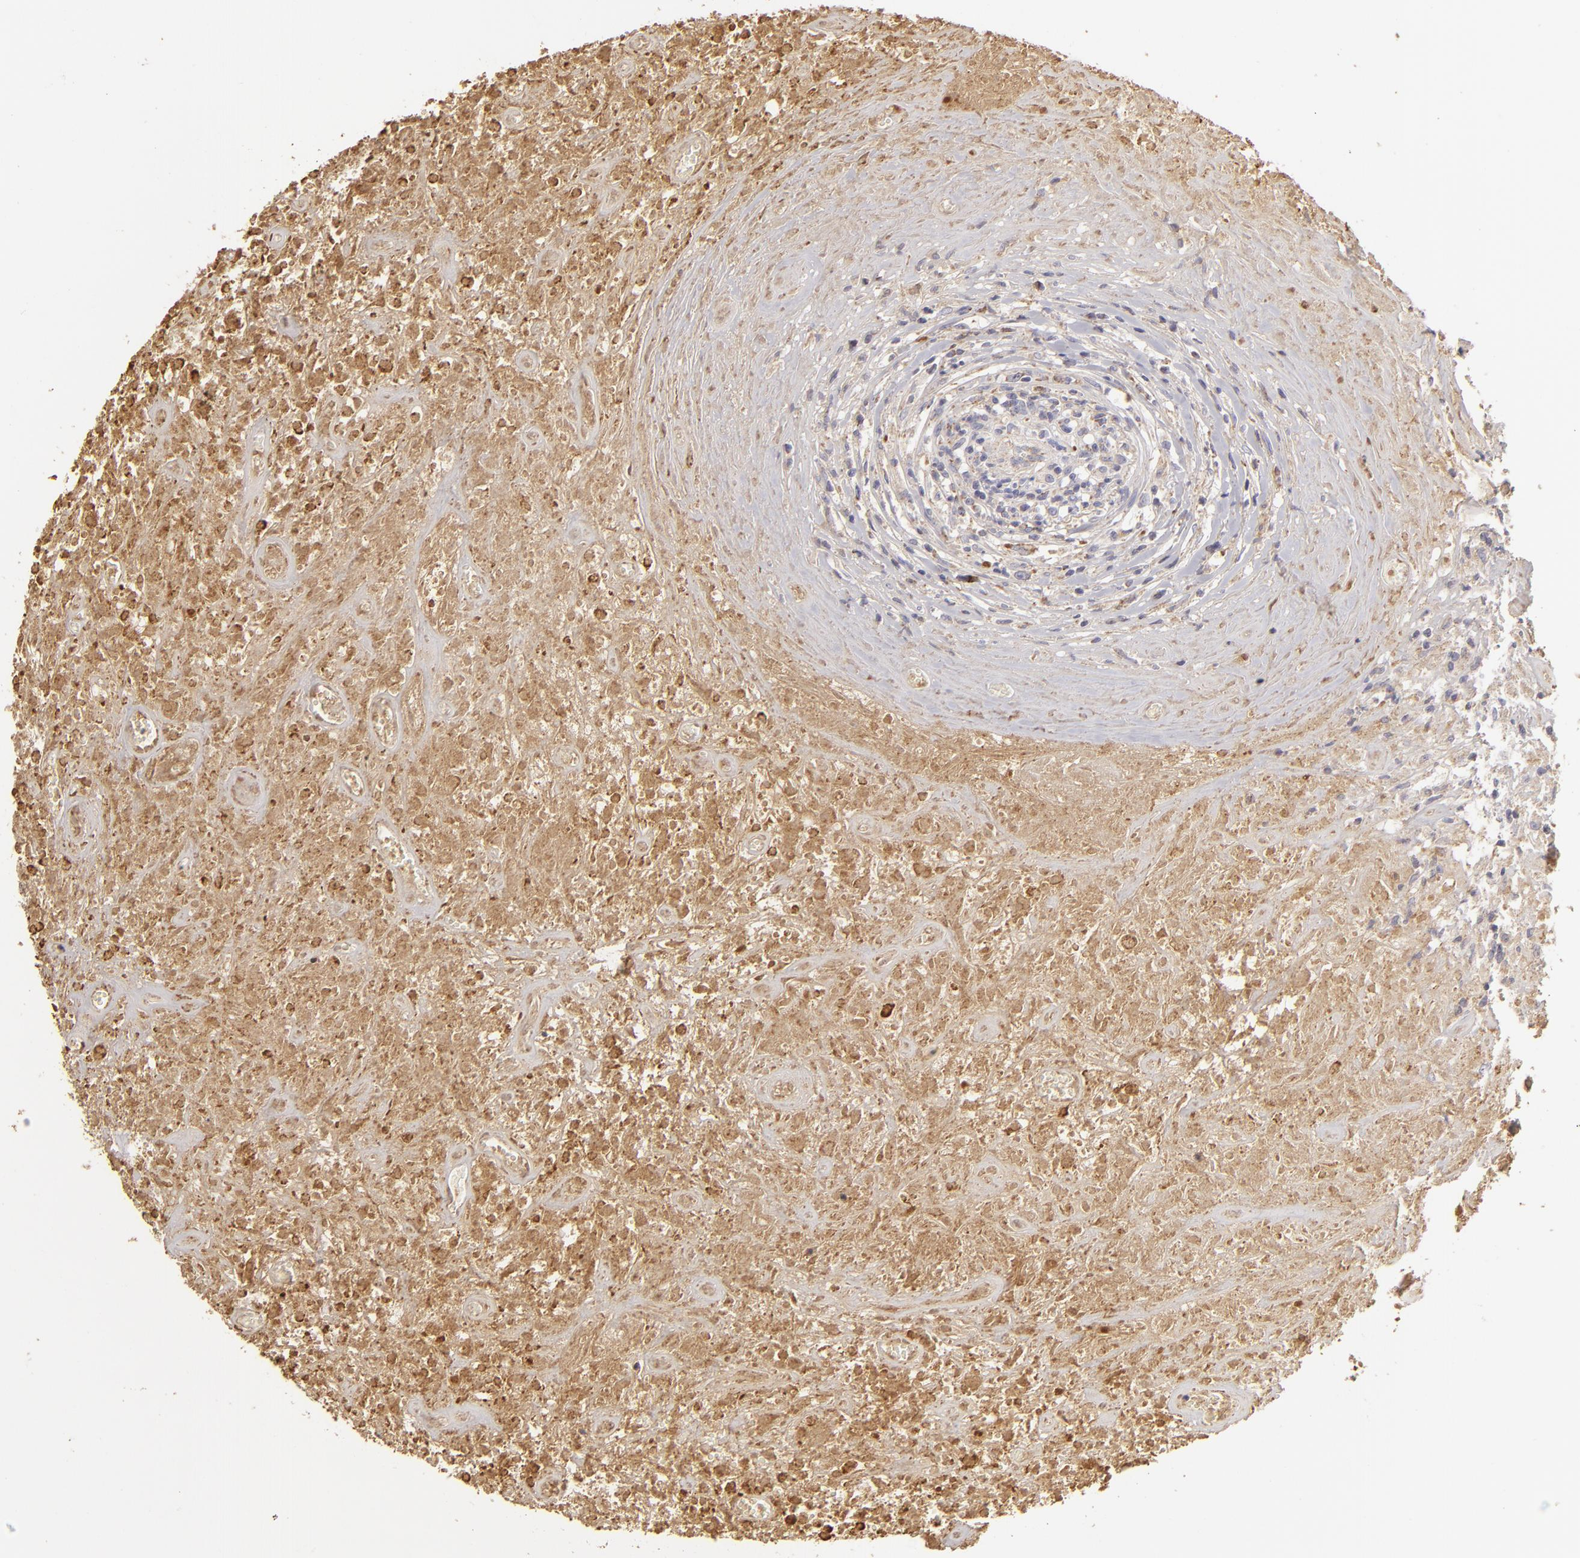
{"staining": {"intensity": "moderate", "quantity": "<25%", "location": "cytoplasmic/membranous"}, "tissue": "lymphoma", "cell_type": "Tumor cells", "image_type": "cancer", "snomed": [{"axis": "morphology", "description": "Hodgkin's disease, NOS"}, {"axis": "topography", "description": "Lymph node"}], "caption": "Immunohistochemistry (IHC) micrograph of lymphoma stained for a protein (brown), which reveals low levels of moderate cytoplasmic/membranous staining in approximately <25% of tumor cells.", "gene": "CFB", "patient": {"sex": "male", "age": 46}}